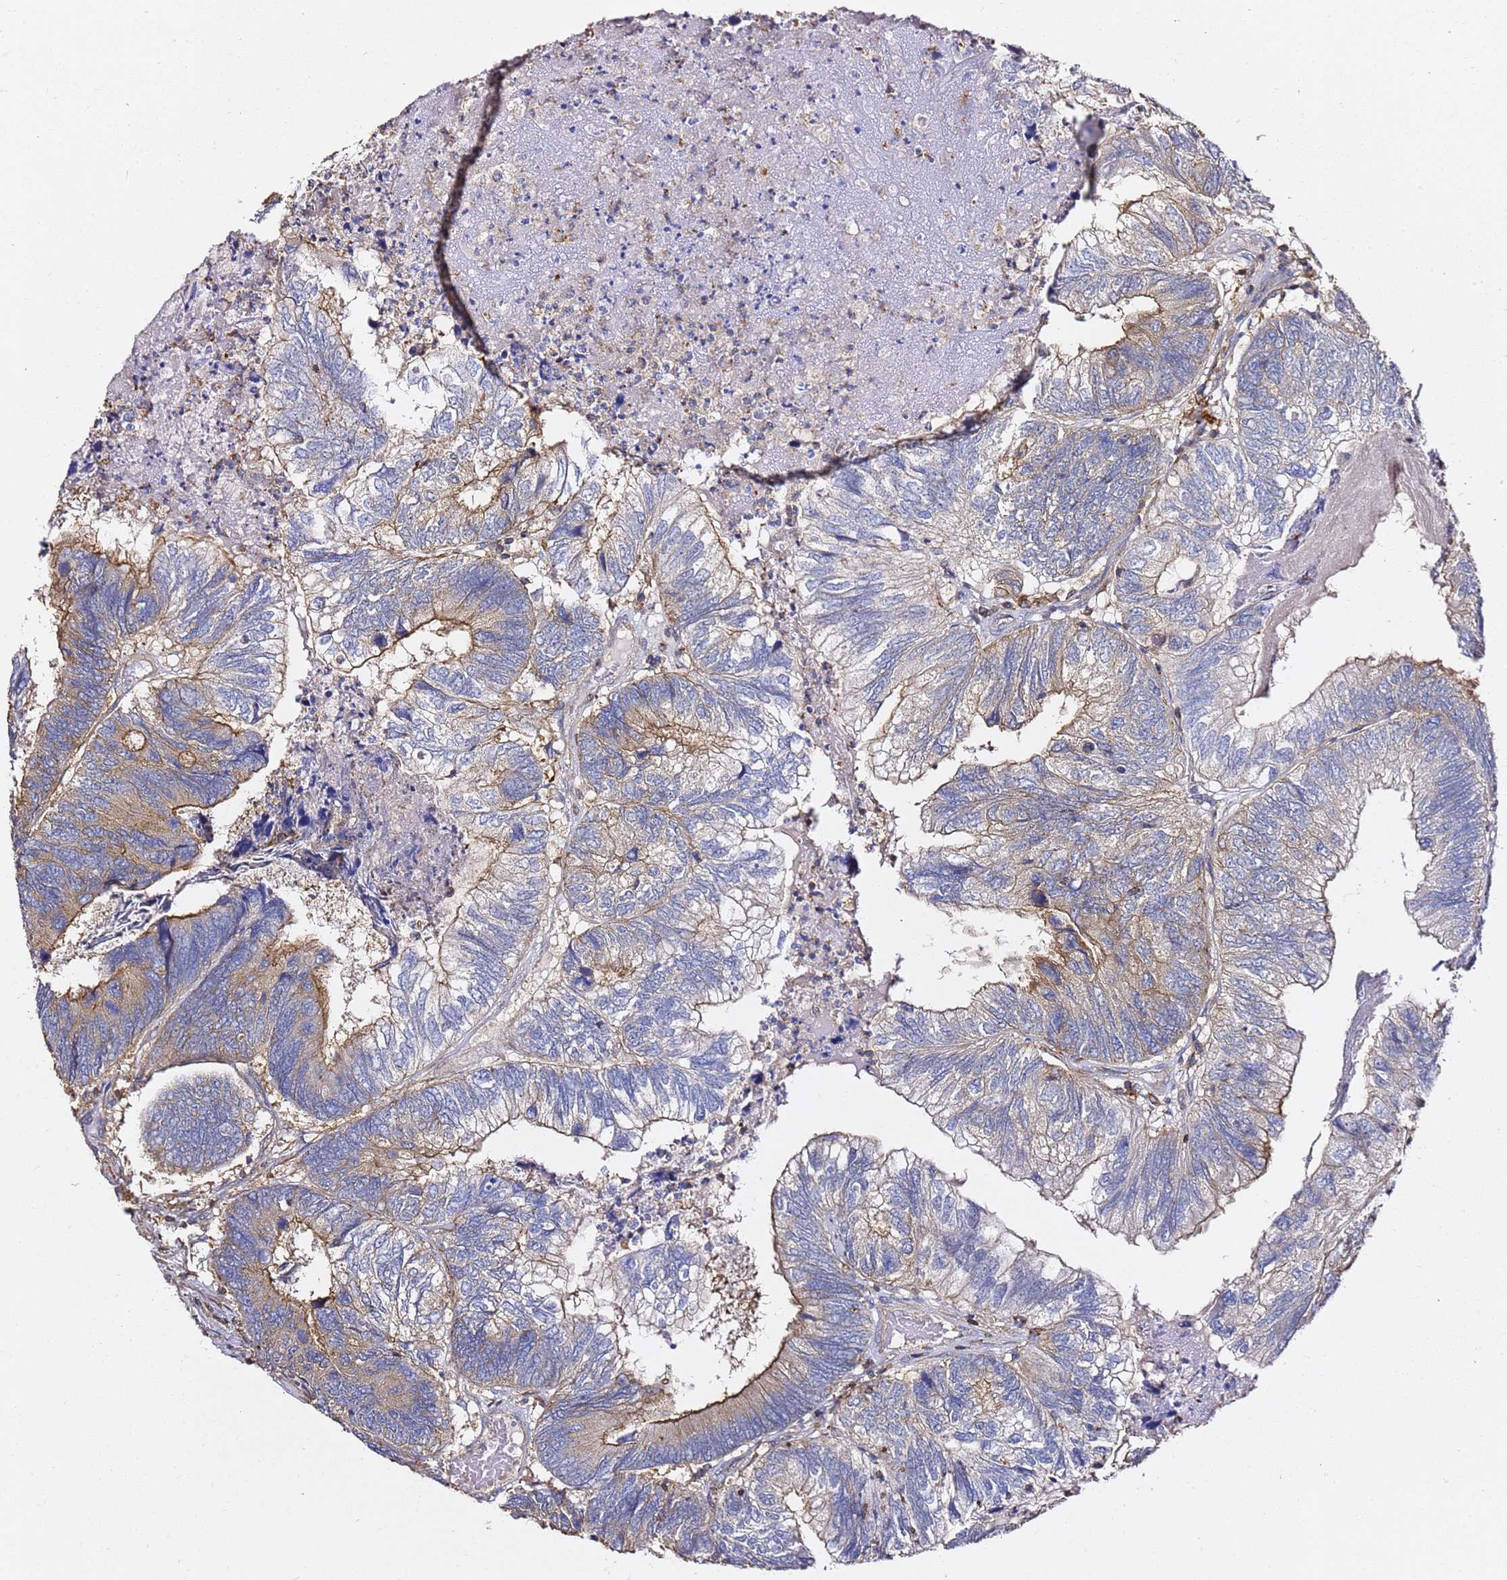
{"staining": {"intensity": "moderate", "quantity": "25%-75%", "location": "cytoplasmic/membranous"}, "tissue": "colorectal cancer", "cell_type": "Tumor cells", "image_type": "cancer", "snomed": [{"axis": "morphology", "description": "Adenocarcinoma, NOS"}, {"axis": "topography", "description": "Colon"}], "caption": "Colorectal adenocarcinoma stained with DAB (3,3'-diaminobenzidine) immunohistochemistry (IHC) shows medium levels of moderate cytoplasmic/membranous staining in approximately 25%-75% of tumor cells.", "gene": "ZFP36L2", "patient": {"sex": "female", "age": 67}}